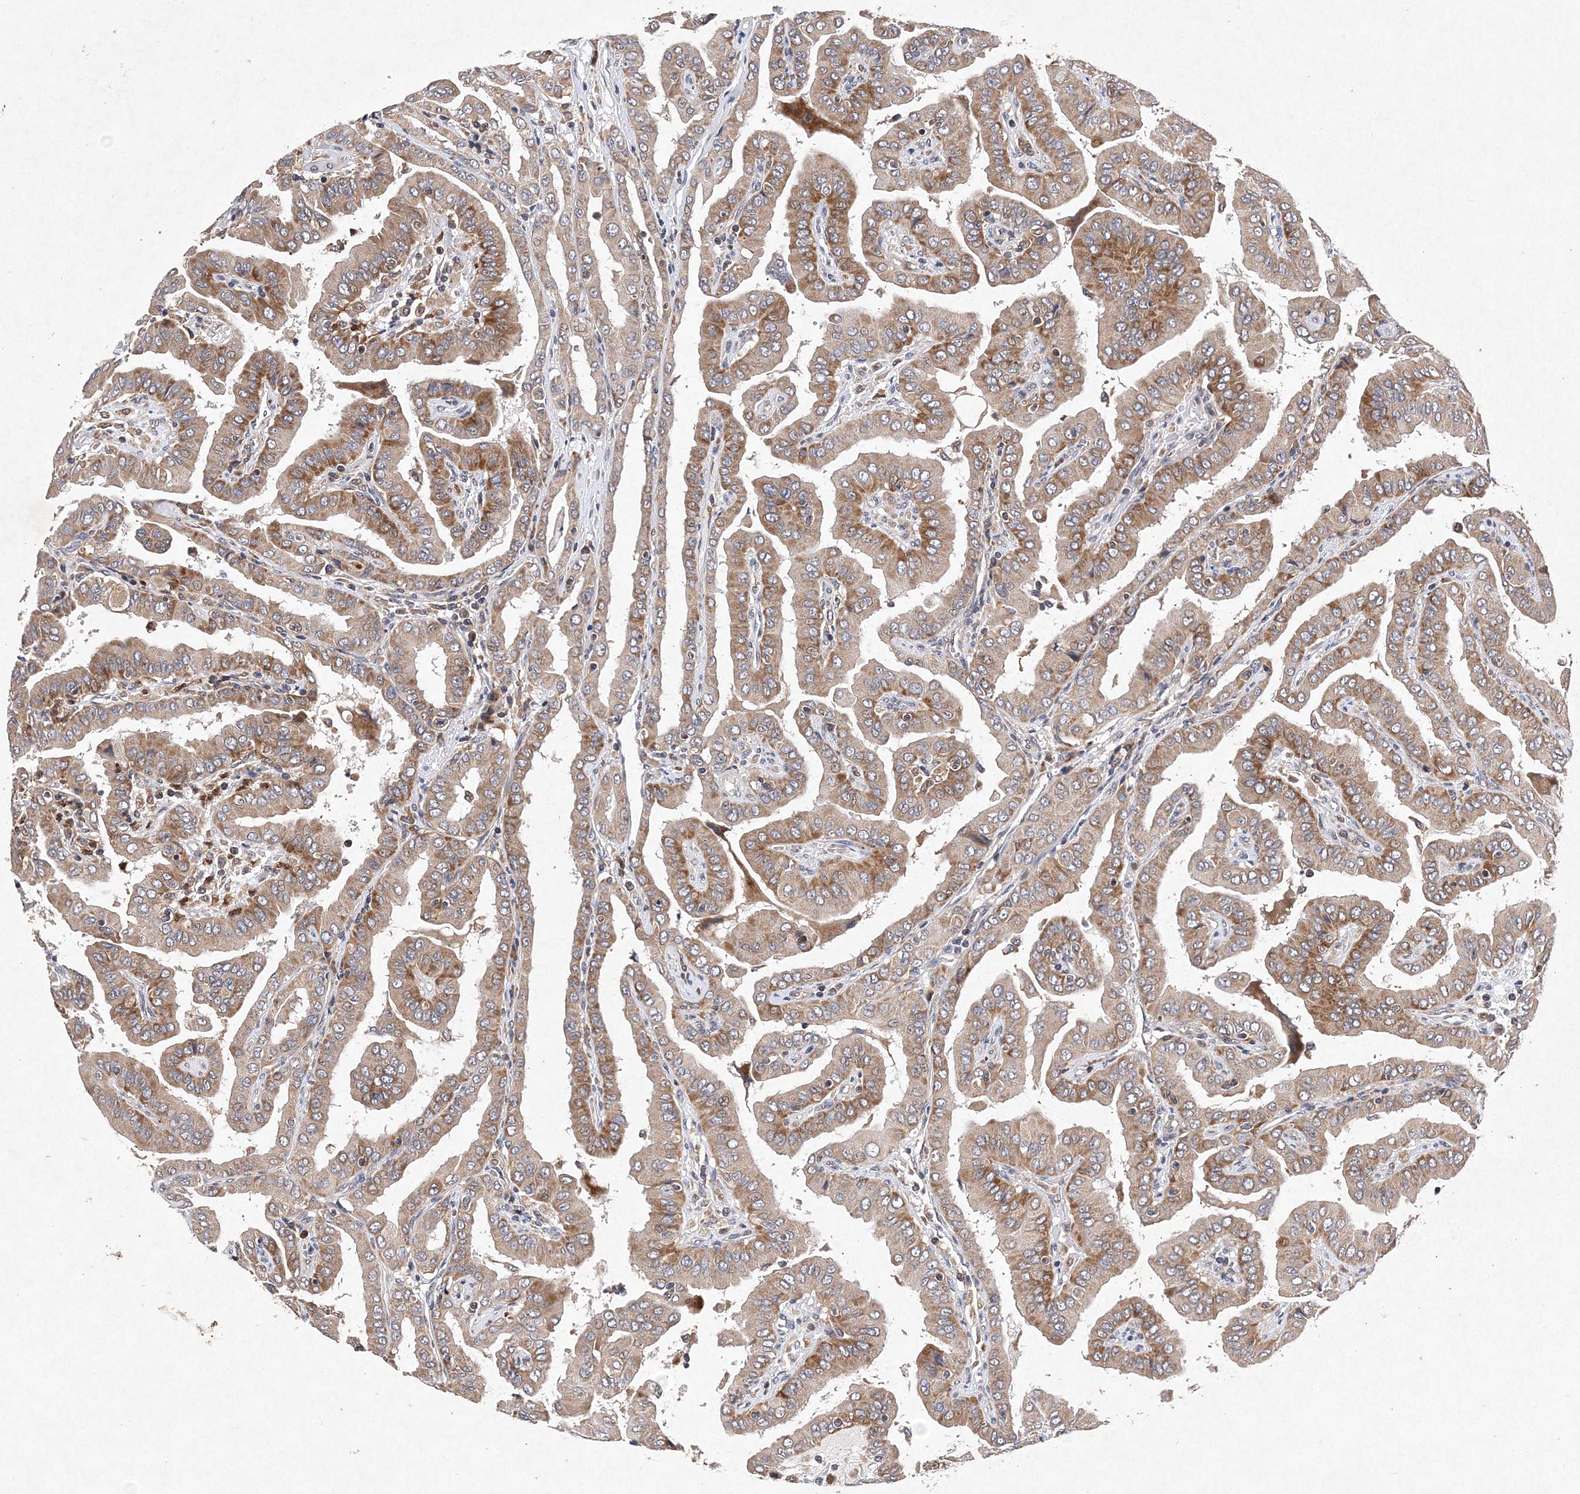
{"staining": {"intensity": "moderate", "quantity": ">75%", "location": "cytoplasmic/membranous"}, "tissue": "thyroid cancer", "cell_type": "Tumor cells", "image_type": "cancer", "snomed": [{"axis": "morphology", "description": "Papillary adenocarcinoma, NOS"}, {"axis": "topography", "description": "Thyroid gland"}], "caption": "Human thyroid papillary adenocarcinoma stained for a protein (brown) exhibits moderate cytoplasmic/membranous positive staining in approximately >75% of tumor cells.", "gene": "PROSER1", "patient": {"sex": "male", "age": 33}}